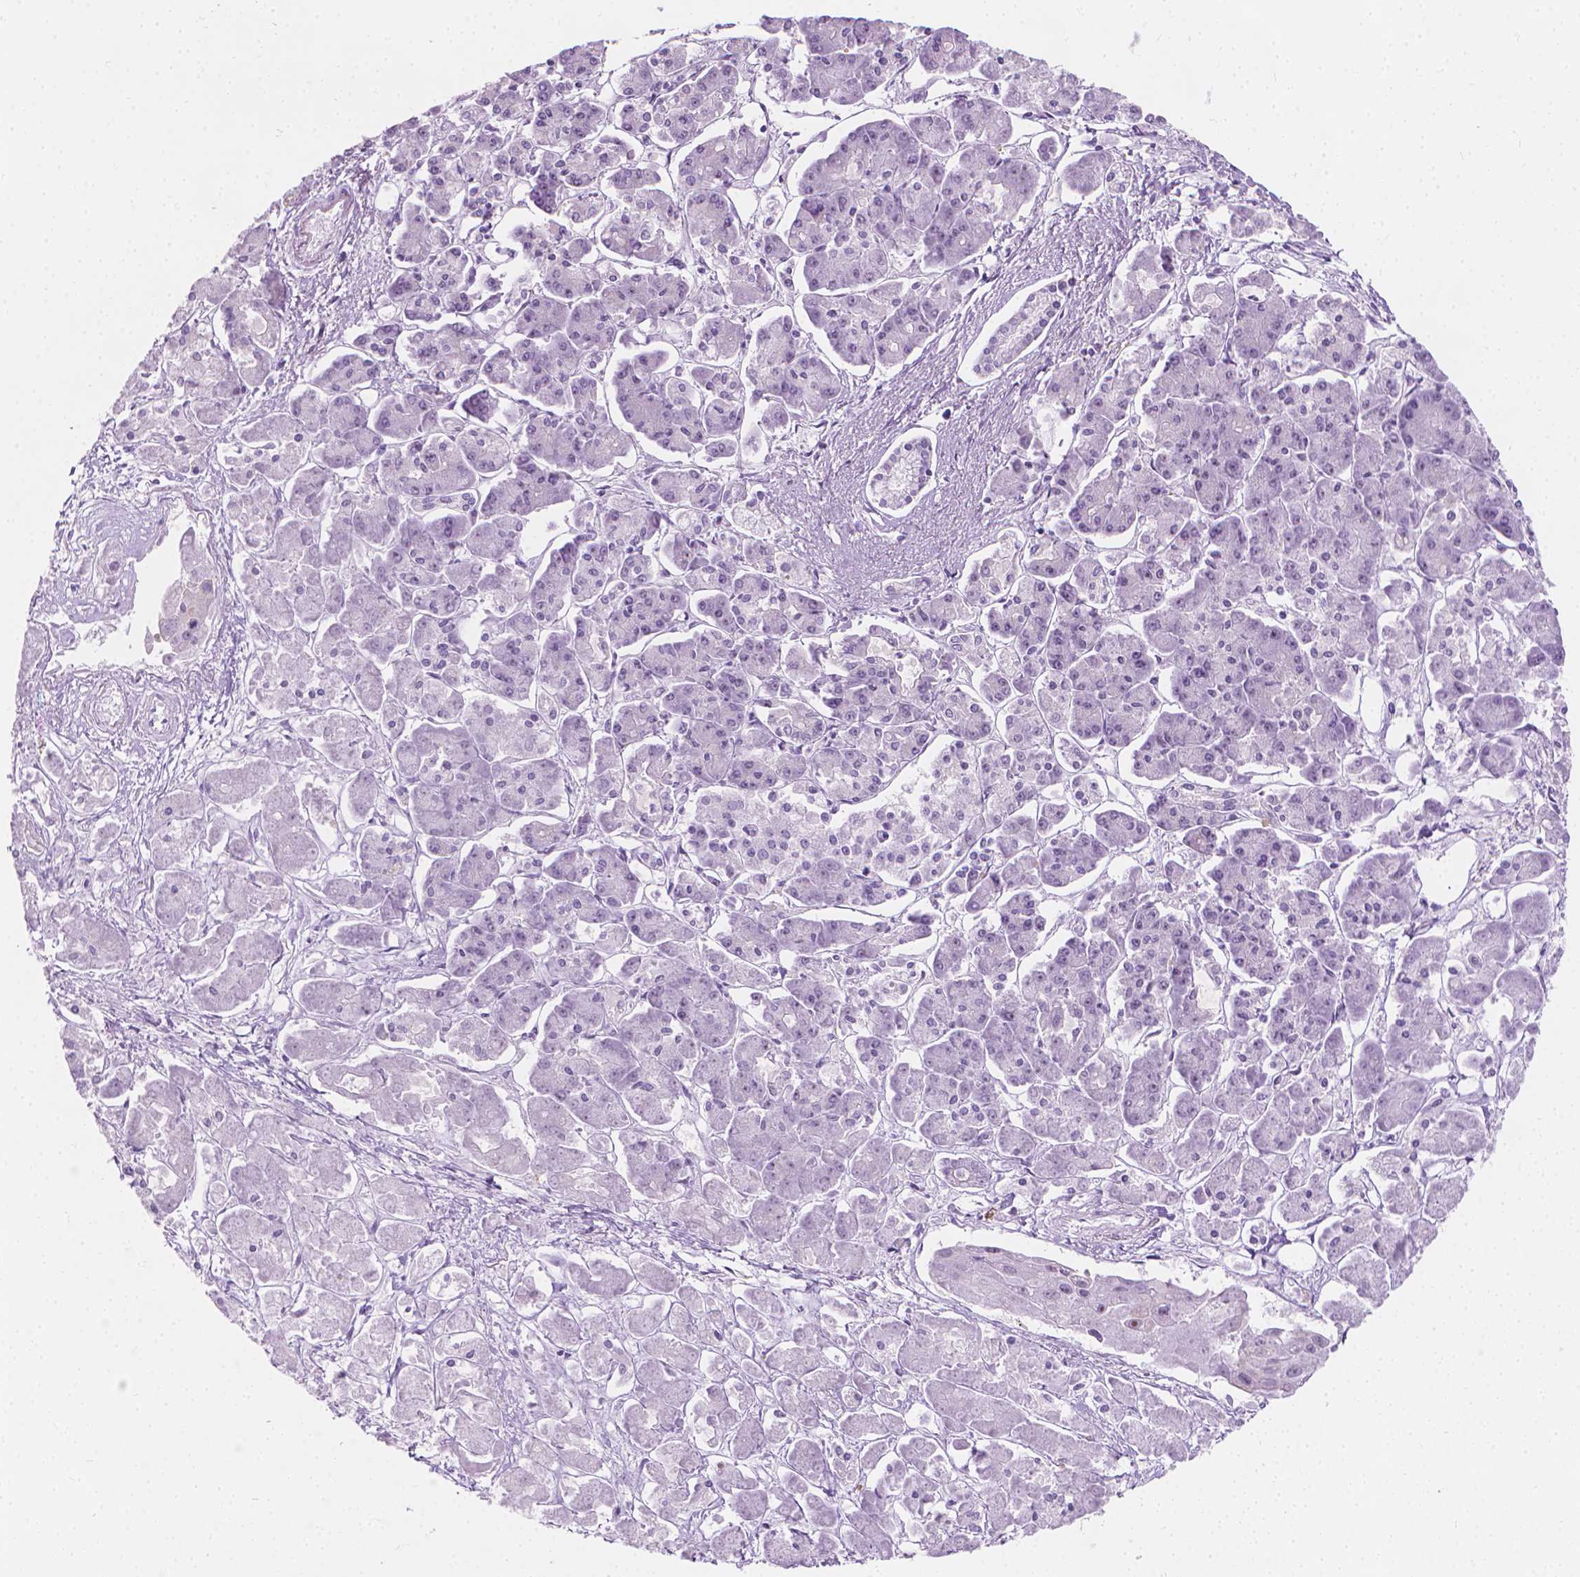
{"staining": {"intensity": "negative", "quantity": "none", "location": "none"}, "tissue": "pancreatic cancer", "cell_type": "Tumor cells", "image_type": "cancer", "snomed": [{"axis": "morphology", "description": "Adenocarcinoma, NOS"}, {"axis": "topography", "description": "Pancreas"}], "caption": "The immunohistochemistry histopathology image has no significant expression in tumor cells of pancreatic adenocarcinoma tissue.", "gene": "NOL7", "patient": {"sex": "male", "age": 85}}